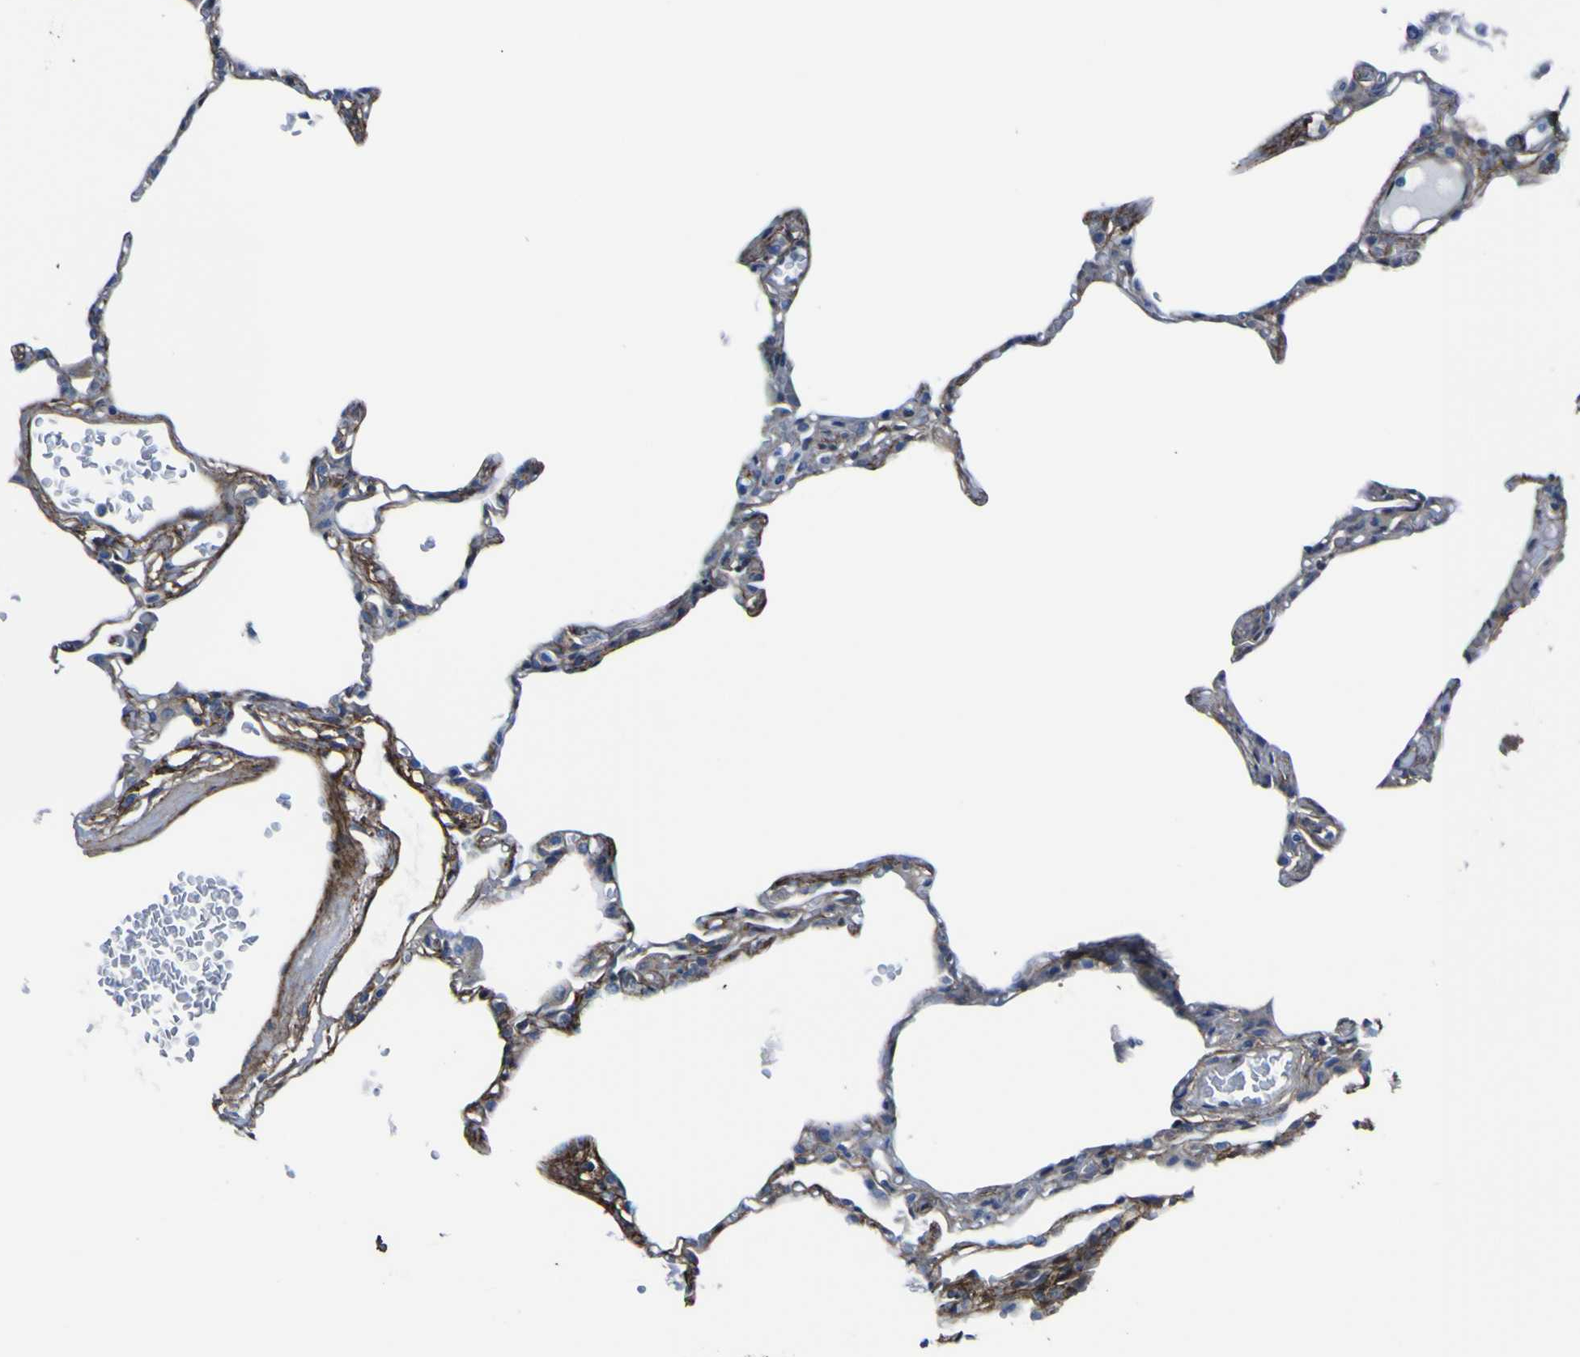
{"staining": {"intensity": "moderate", "quantity": "25%-75%", "location": "cytoplasmic/membranous"}, "tissue": "lung", "cell_type": "Alveolar cells", "image_type": "normal", "snomed": [{"axis": "morphology", "description": "Normal tissue, NOS"}, {"axis": "topography", "description": "Lung"}], "caption": "The photomicrograph shows immunohistochemical staining of normal lung. There is moderate cytoplasmic/membranous positivity is appreciated in approximately 25%-75% of alveolar cells.", "gene": "LRRN1", "patient": {"sex": "female", "age": 49}}